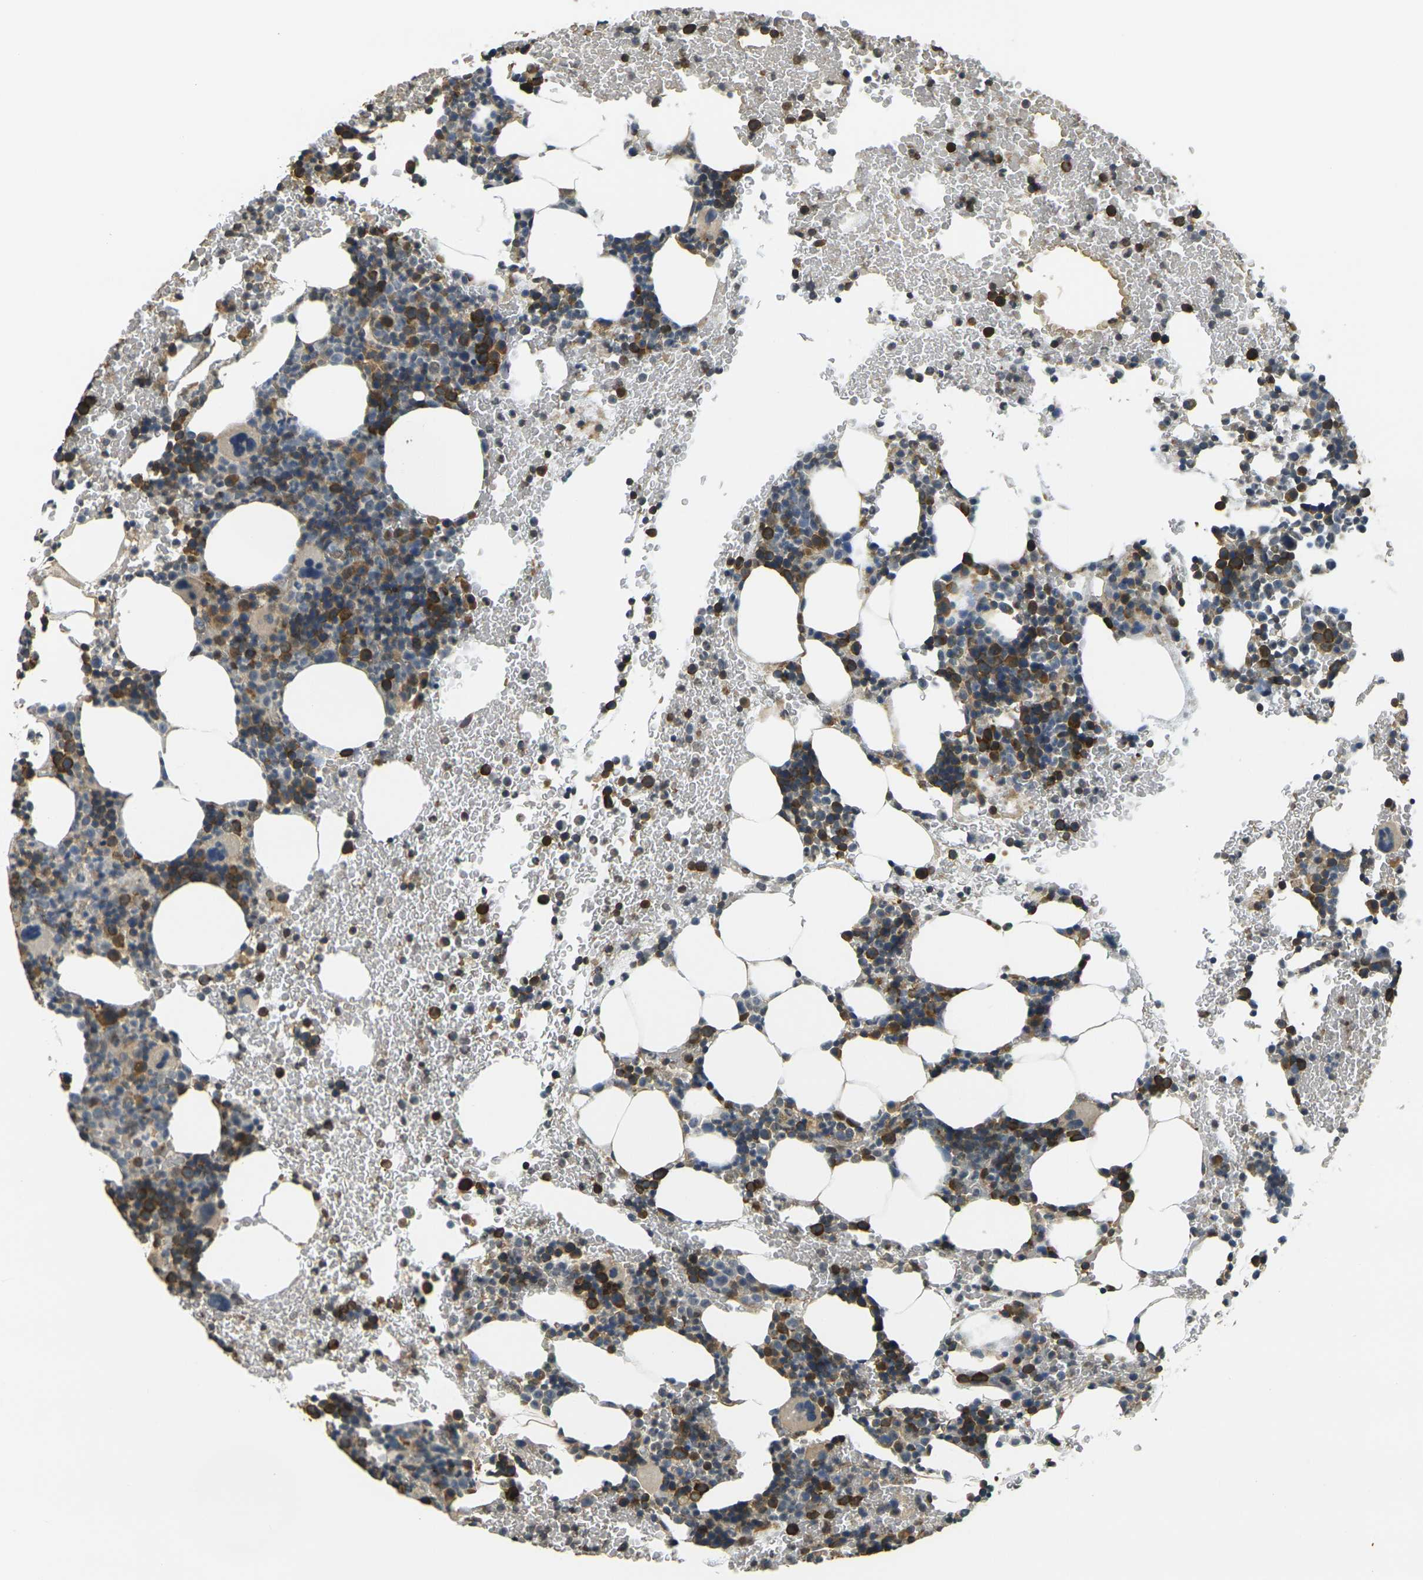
{"staining": {"intensity": "strong", "quantity": "<25%", "location": "cytoplasmic/membranous"}, "tissue": "bone marrow", "cell_type": "Hematopoietic cells", "image_type": "normal", "snomed": [{"axis": "morphology", "description": "Normal tissue, NOS"}, {"axis": "morphology", "description": "Inflammation, NOS"}, {"axis": "topography", "description": "Bone marrow"}], "caption": "Immunohistochemistry (IHC) histopathology image of normal bone marrow: human bone marrow stained using immunohistochemistry shows medium levels of strong protein expression localized specifically in the cytoplasmic/membranous of hematopoietic cells, appearing as a cytoplasmic/membranous brown color.", "gene": "CAST", "patient": {"sex": "female", "age": 70}}